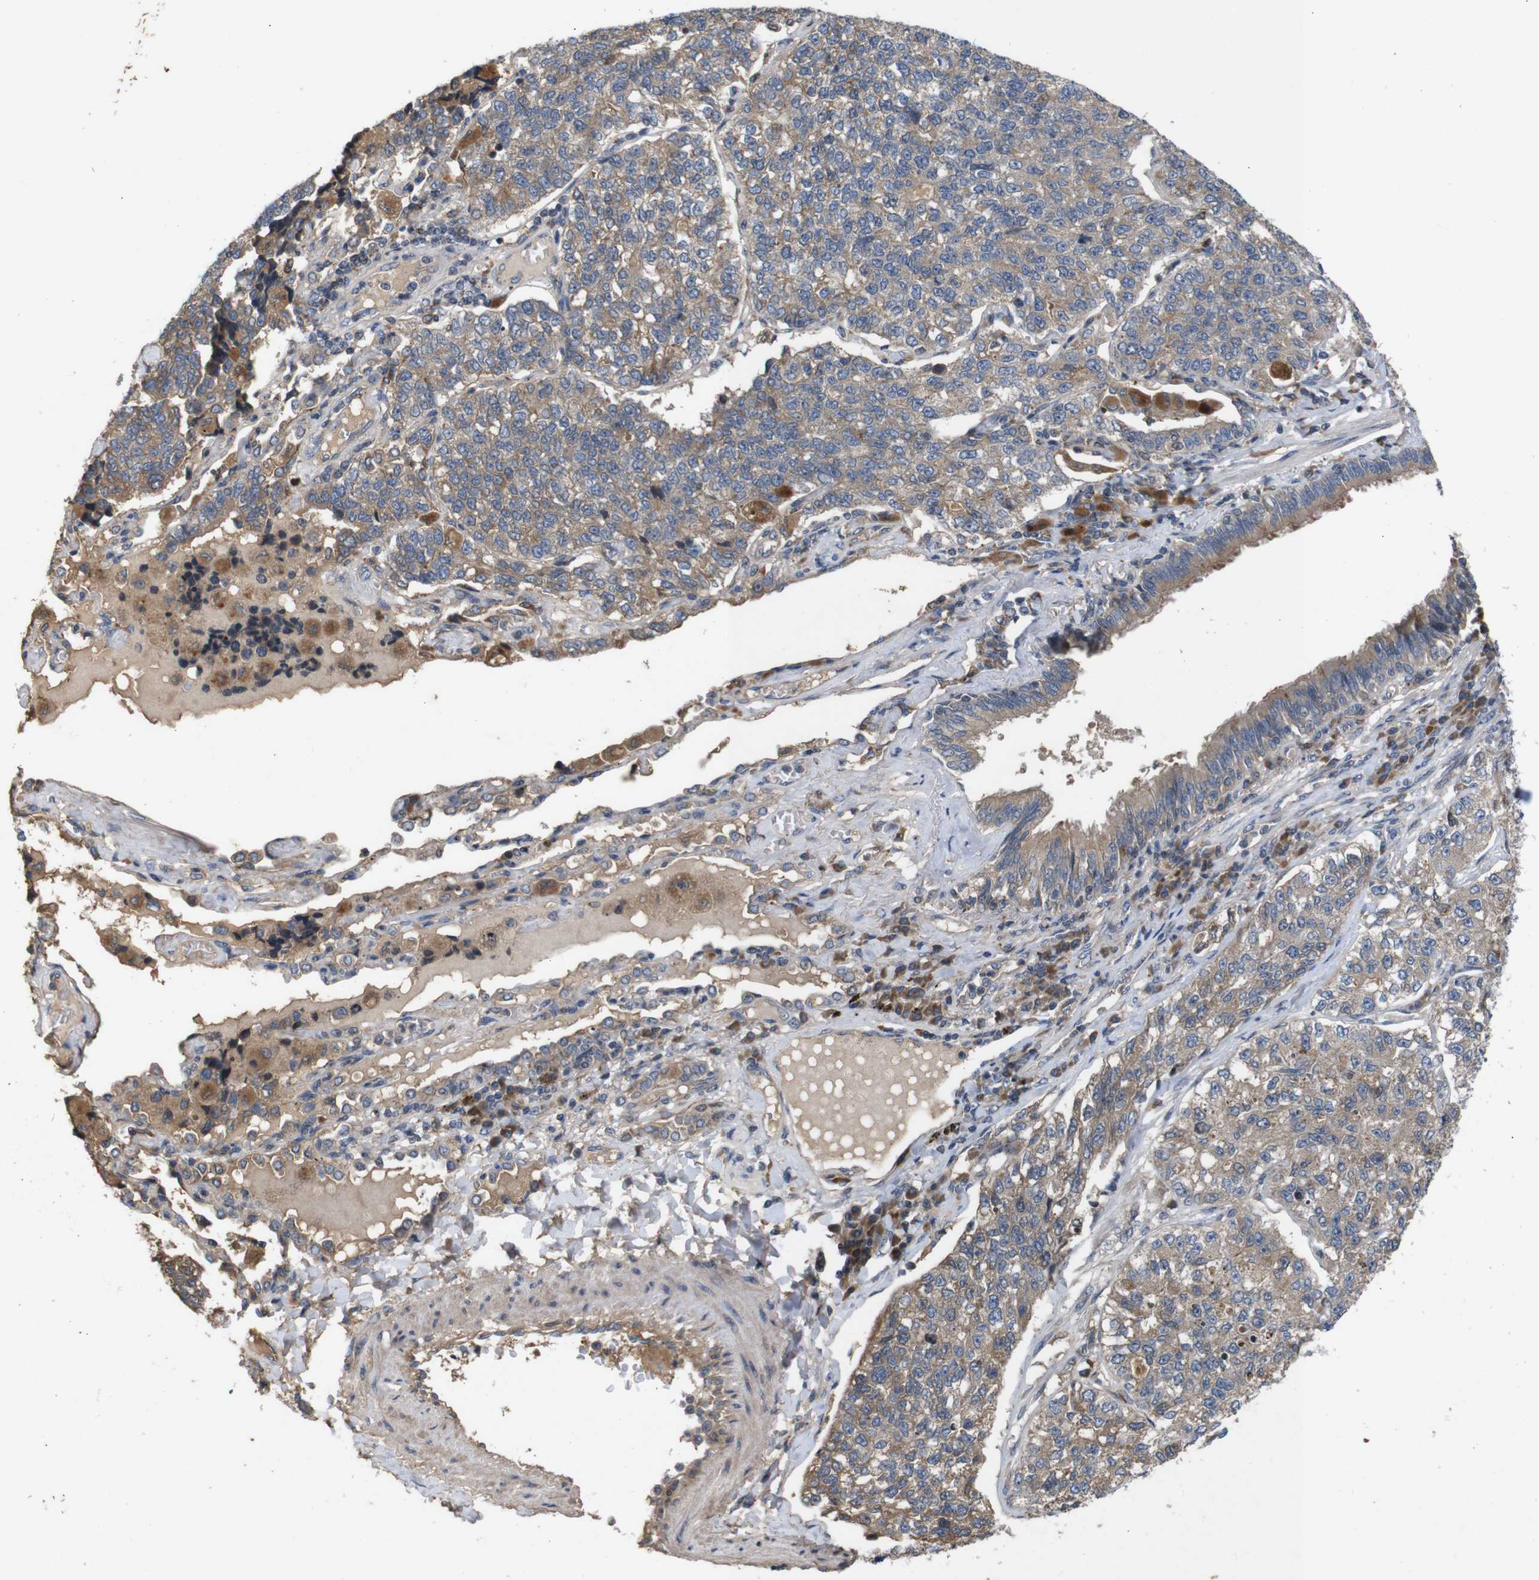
{"staining": {"intensity": "weak", "quantity": ">75%", "location": "cytoplasmic/membranous"}, "tissue": "lung cancer", "cell_type": "Tumor cells", "image_type": "cancer", "snomed": [{"axis": "morphology", "description": "Adenocarcinoma, NOS"}, {"axis": "topography", "description": "Lung"}], "caption": "Immunohistochemistry (IHC) photomicrograph of human lung adenocarcinoma stained for a protein (brown), which demonstrates low levels of weak cytoplasmic/membranous staining in approximately >75% of tumor cells.", "gene": "PTPN1", "patient": {"sex": "male", "age": 49}}